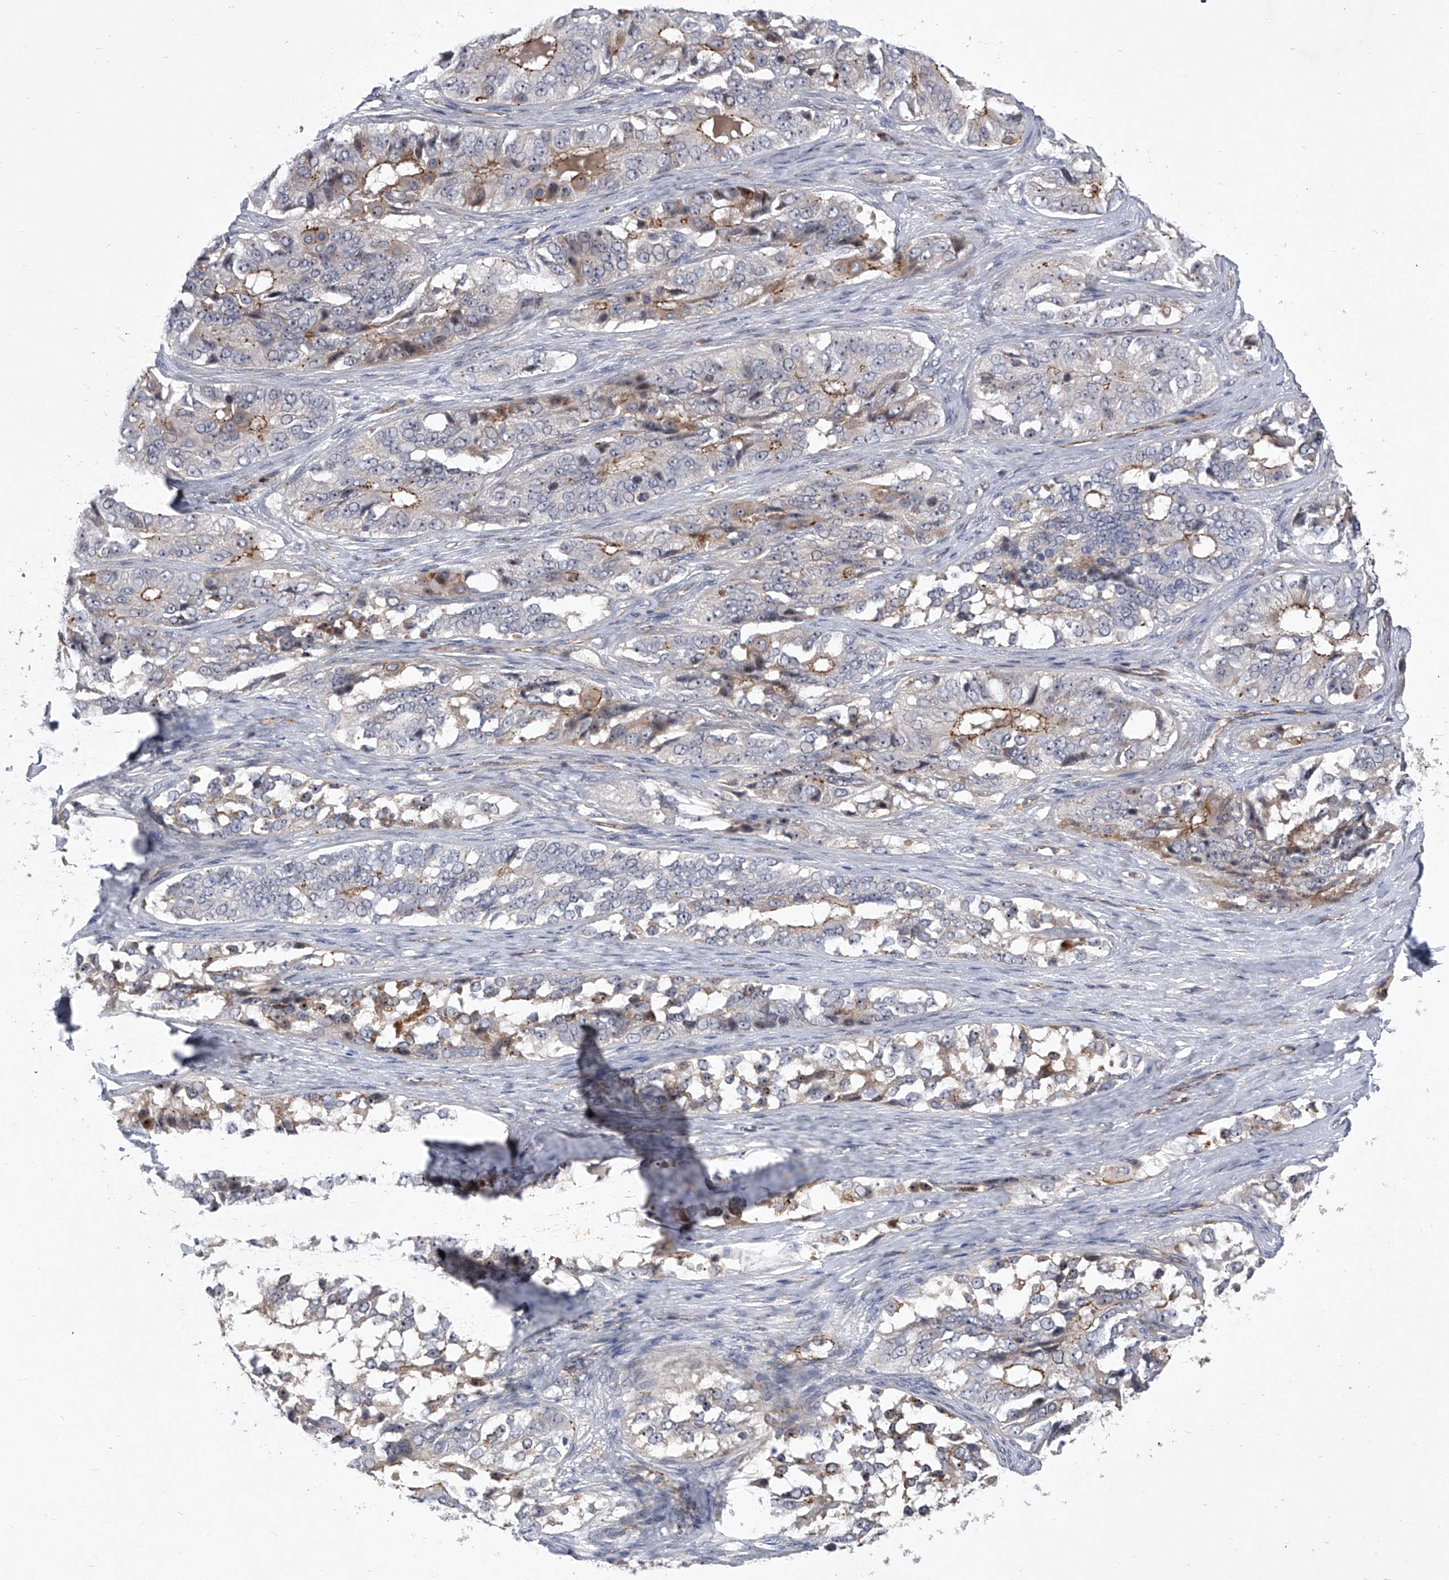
{"staining": {"intensity": "moderate", "quantity": "<25%", "location": "cytoplasmic/membranous"}, "tissue": "ovarian cancer", "cell_type": "Tumor cells", "image_type": "cancer", "snomed": [{"axis": "morphology", "description": "Carcinoma, endometroid"}, {"axis": "topography", "description": "Ovary"}], "caption": "High-power microscopy captured an IHC photomicrograph of ovarian cancer, revealing moderate cytoplasmic/membranous positivity in about <25% of tumor cells.", "gene": "MINDY4", "patient": {"sex": "female", "age": 51}}